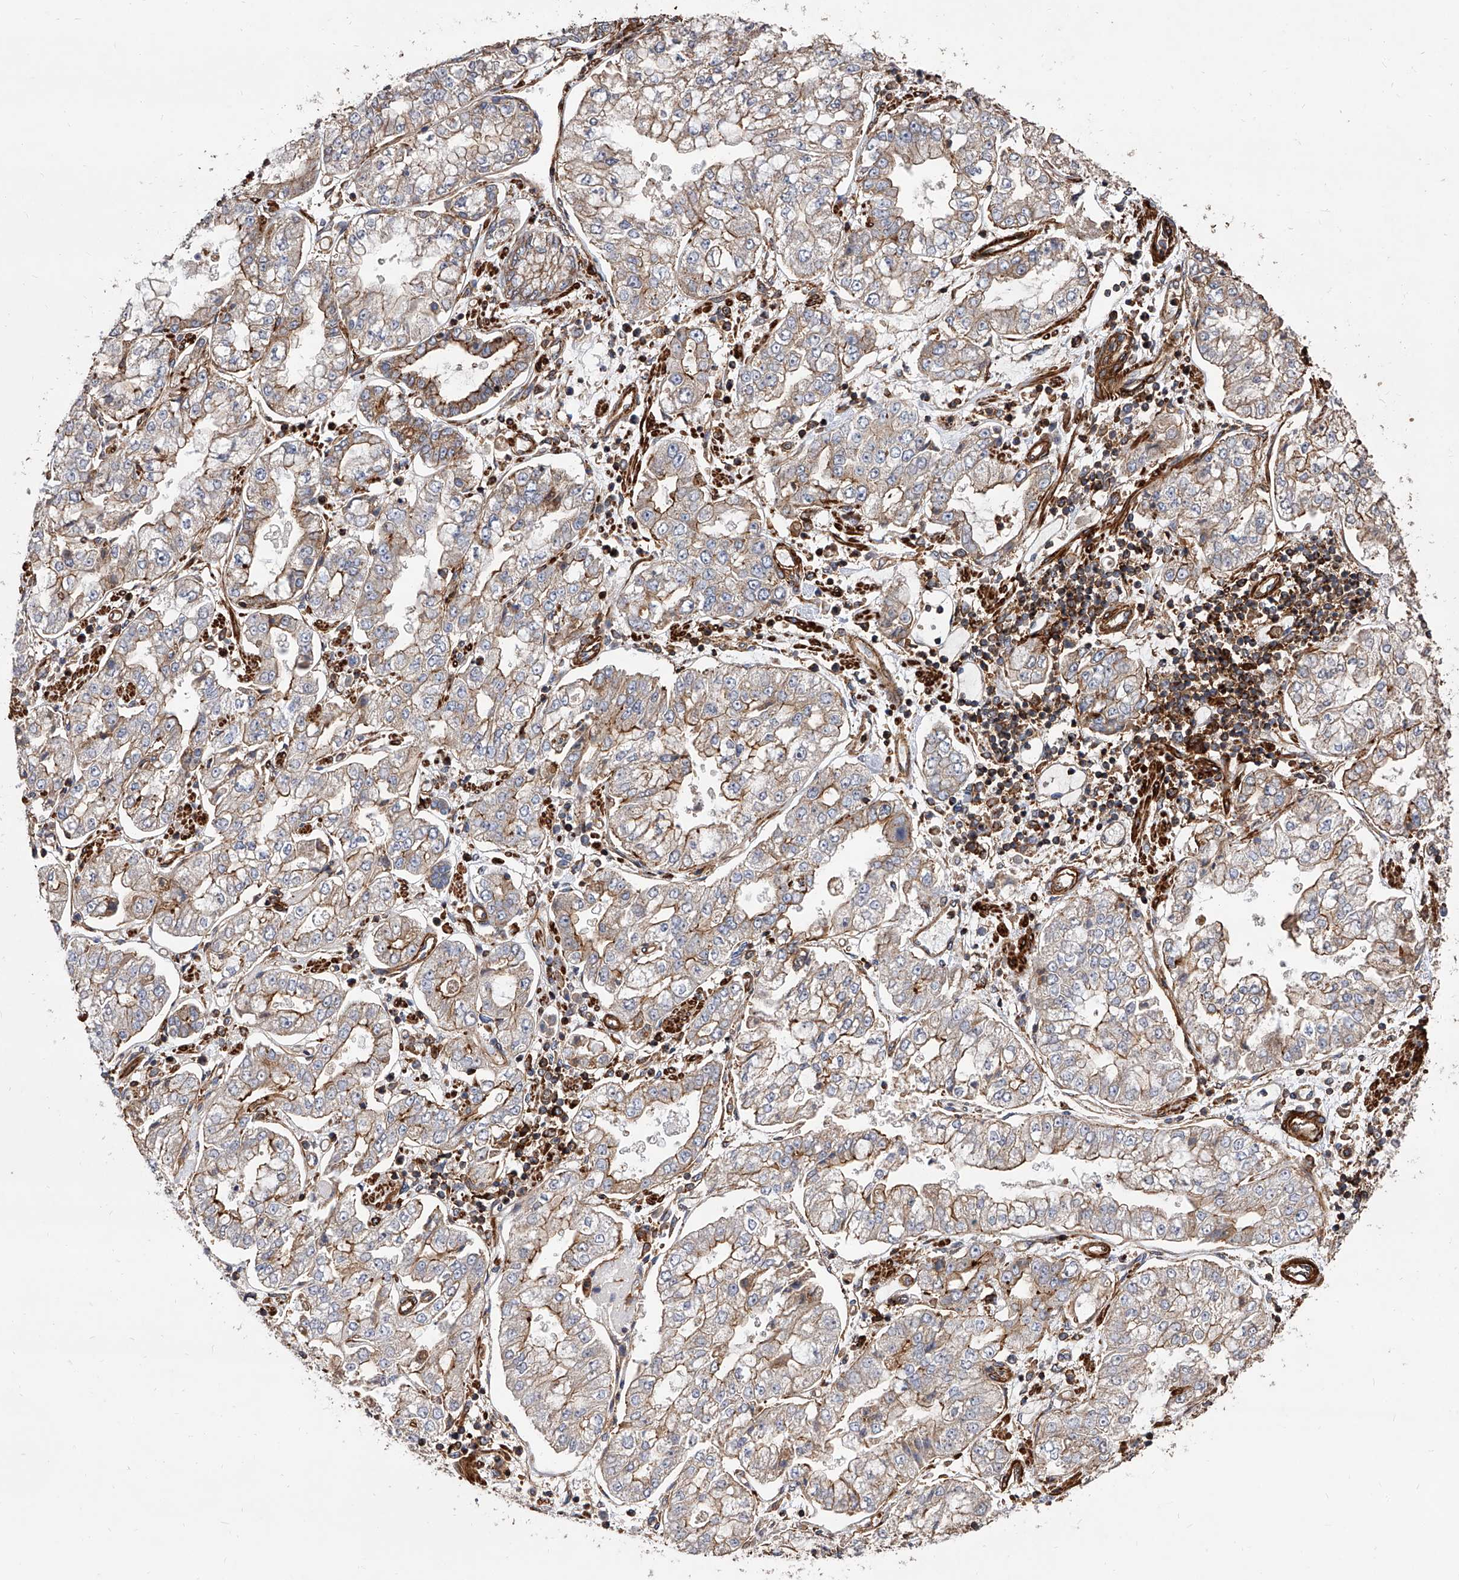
{"staining": {"intensity": "weak", "quantity": ">75%", "location": "cytoplasmic/membranous"}, "tissue": "stomach cancer", "cell_type": "Tumor cells", "image_type": "cancer", "snomed": [{"axis": "morphology", "description": "Adenocarcinoma, NOS"}, {"axis": "topography", "description": "Stomach"}], "caption": "High-magnification brightfield microscopy of stomach adenocarcinoma stained with DAB (3,3'-diaminobenzidine) (brown) and counterstained with hematoxylin (blue). tumor cells exhibit weak cytoplasmic/membranous expression is appreciated in about>75% of cells. The staining was performed using DAB (3,3'-diaminobenzidine), with brown indicating positive protein expression. Nuclei are stained blue with hematoxylin.", "gene": "PISD", "patient": {"sex": "male", "age": 76}}